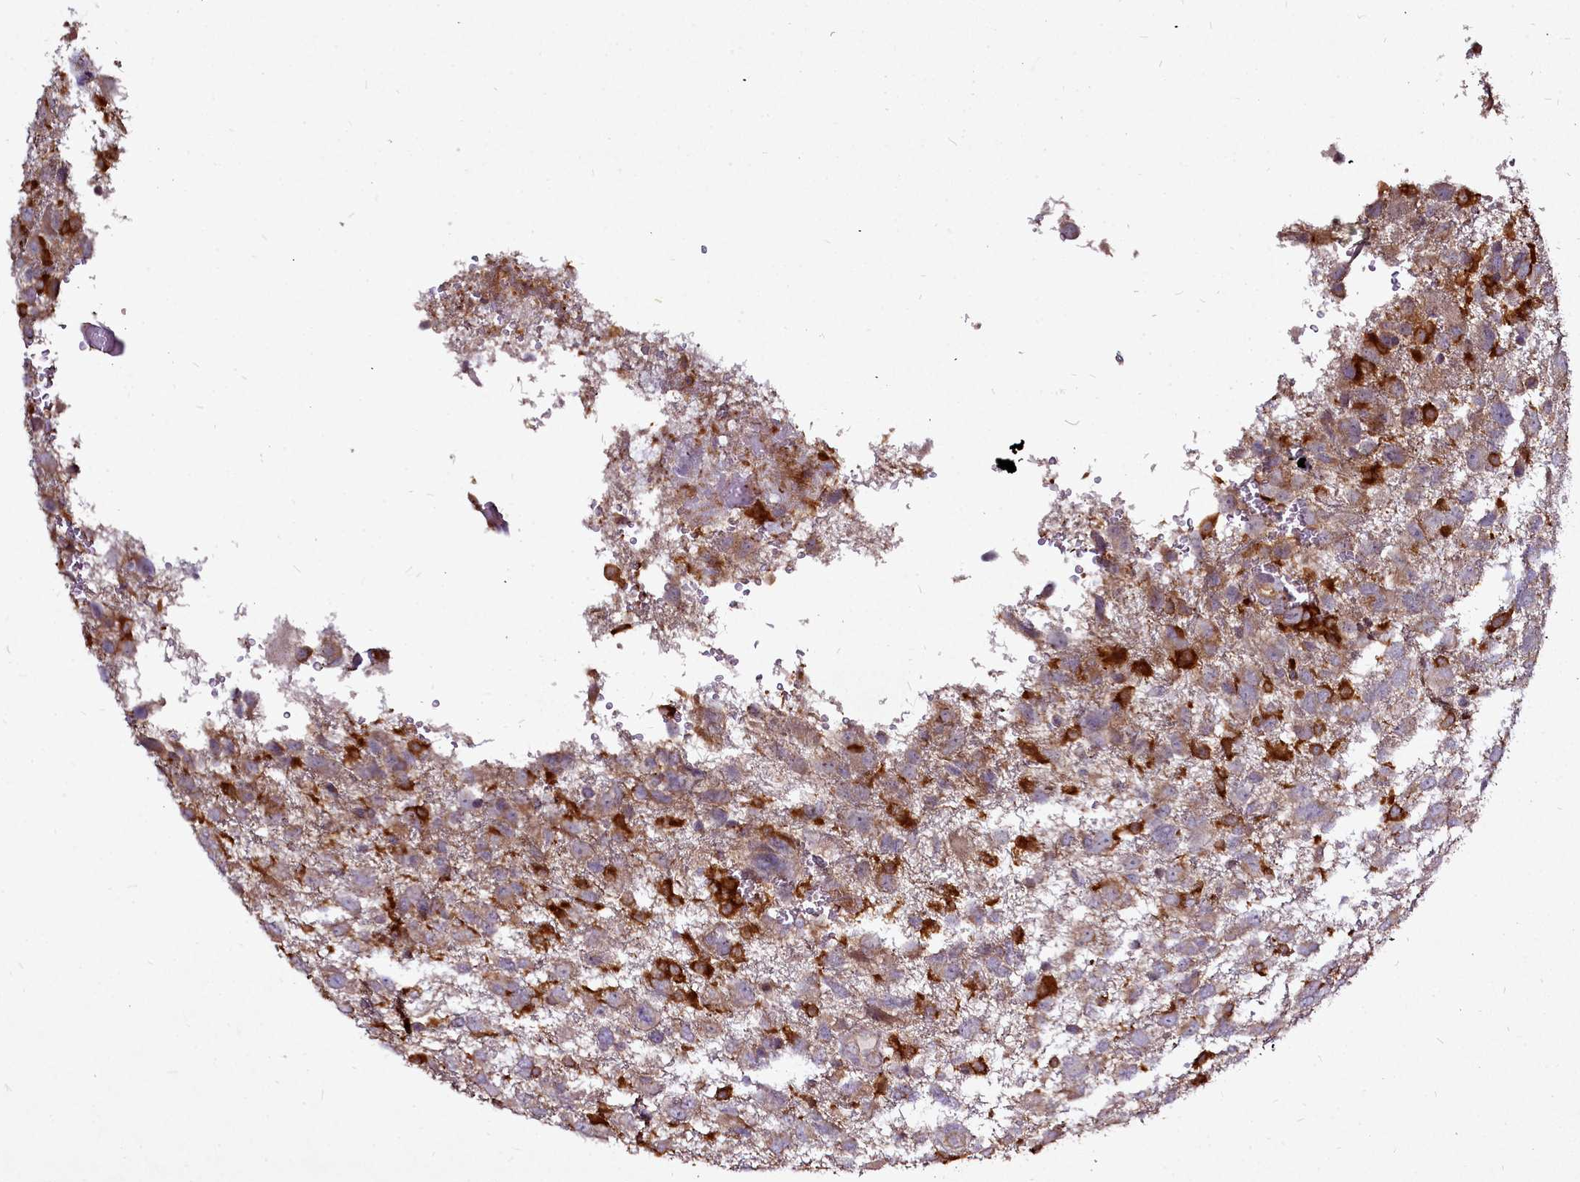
{"staining": {"intensity": "moderate", "quantity": ">75%", "location": "cytoplasmic/membranous"}, "tissue": "glioma", "cell_type": "Tumor cells", "image_type": "cancer", "snomed": [{"axis": "morphology", "description": "Glioma, malignant, High grade"}, {"axis": "topography", "description": "Brain"}], "caption": "Immunohistochemistry (IHC) (DAB) staining of human glioma reveals moderate cytoplasmic/membranous protein expression in about >75% of tumor cells. (Stains: DAB (3,3'-diaminobenzidine) in brown, nuclei in blue, Microscopy: brightfield microscopy at high magnification).", "gene": "NCKAP1L", "patient": {"sex": "male", "age": 61}}